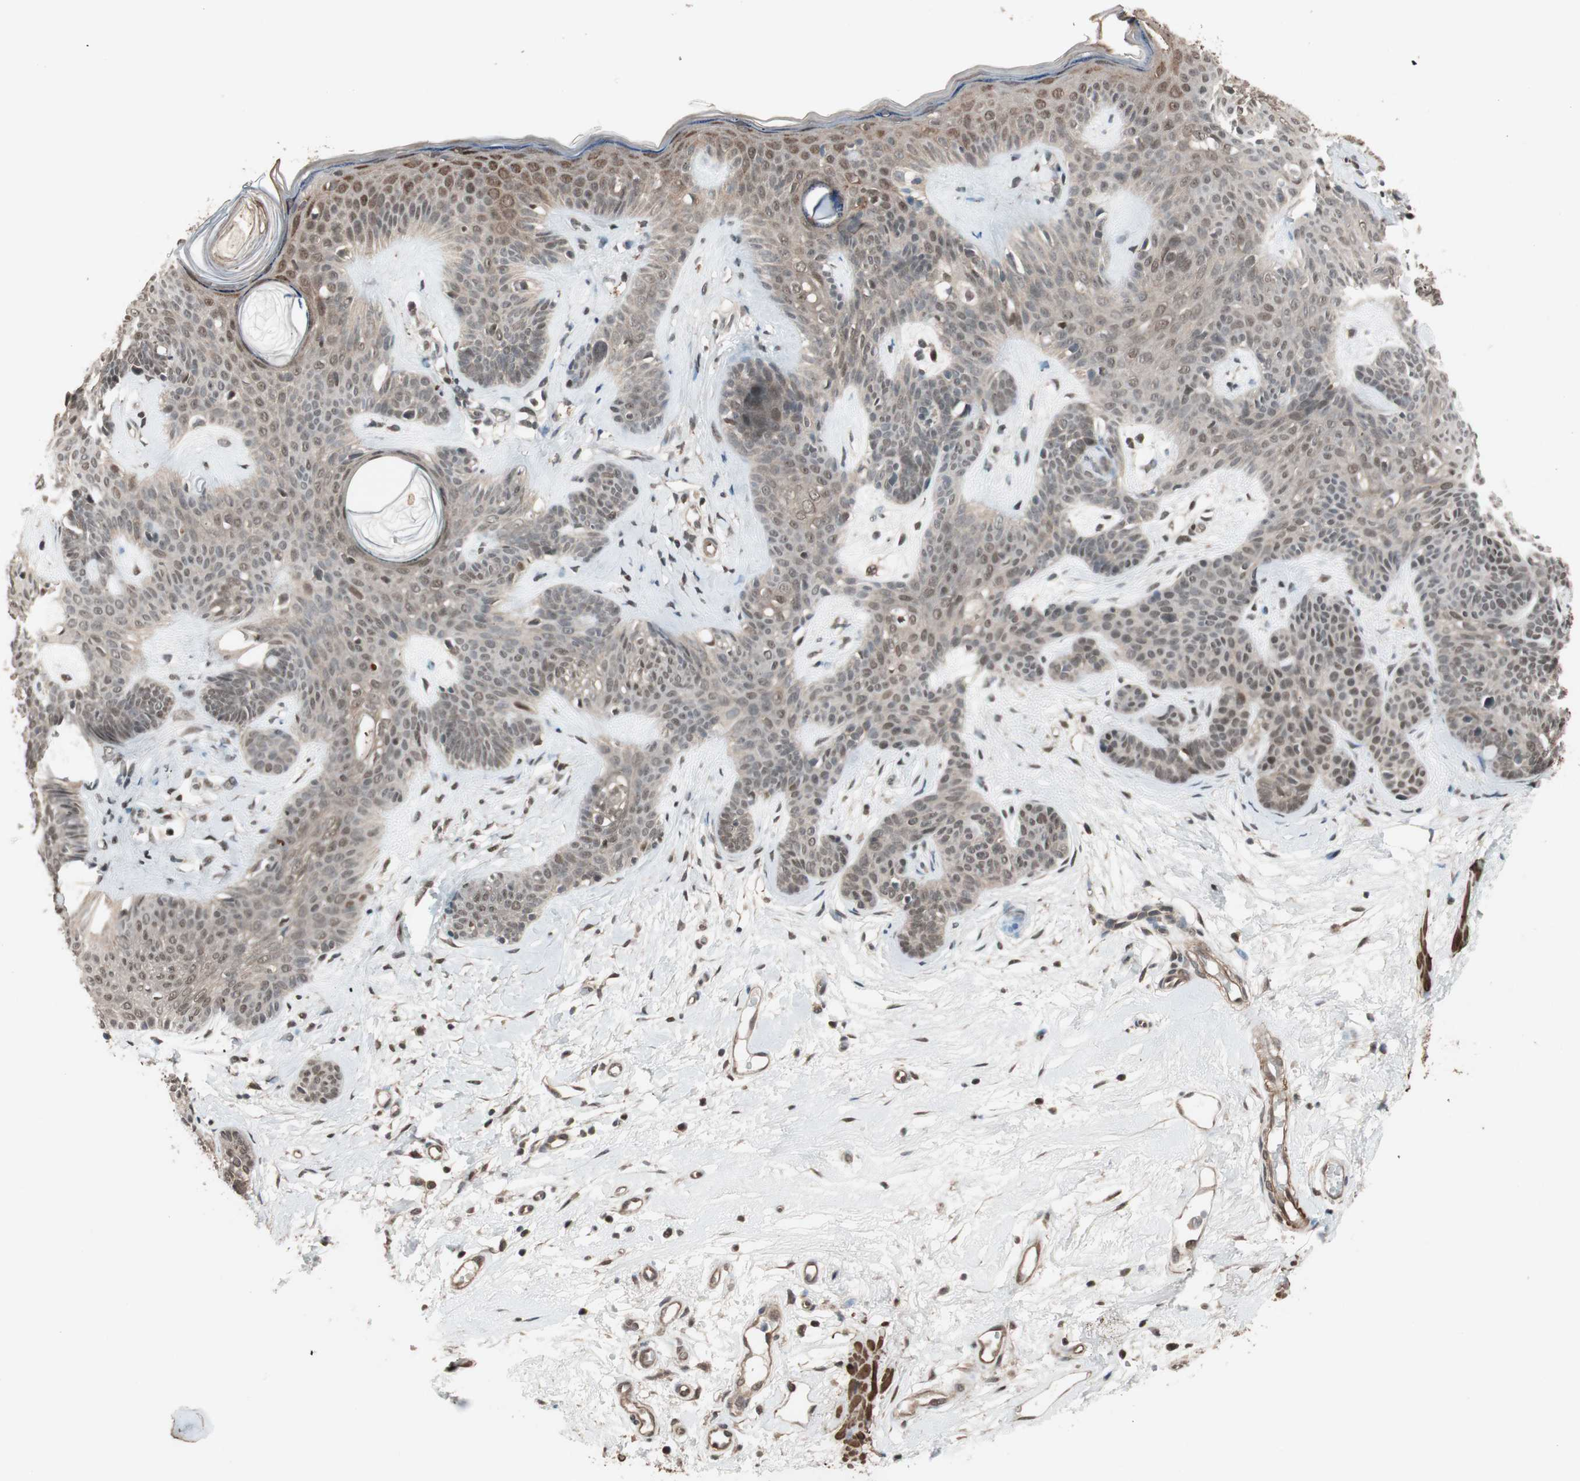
{"staining": {"intensity": "weak", "quantity": "25%-75%", "location": "nuclear"}, "tissue": "skin cancer", "cell_type": "Tumor cells", "image_type": "cancer", "snomed": [{"axis": "morphology", "description": "Developmental malformation"}, {"axis": "morphology", "description": "Basal cell carcinoma"}, {"axis": "topography", "description": "Skin"}], "caption": "Skin cancer (basal cell carcinoma) stained with IHC reveals weak nuclear positivity in approximately 25%-75% of tumor cells. (DAB (3,3'-diaminobenzidine) = brown stain, brightfield microscopy at high magnification).", "gene": "DRAP1", "patient": {"sex": "female", "age": 62}}